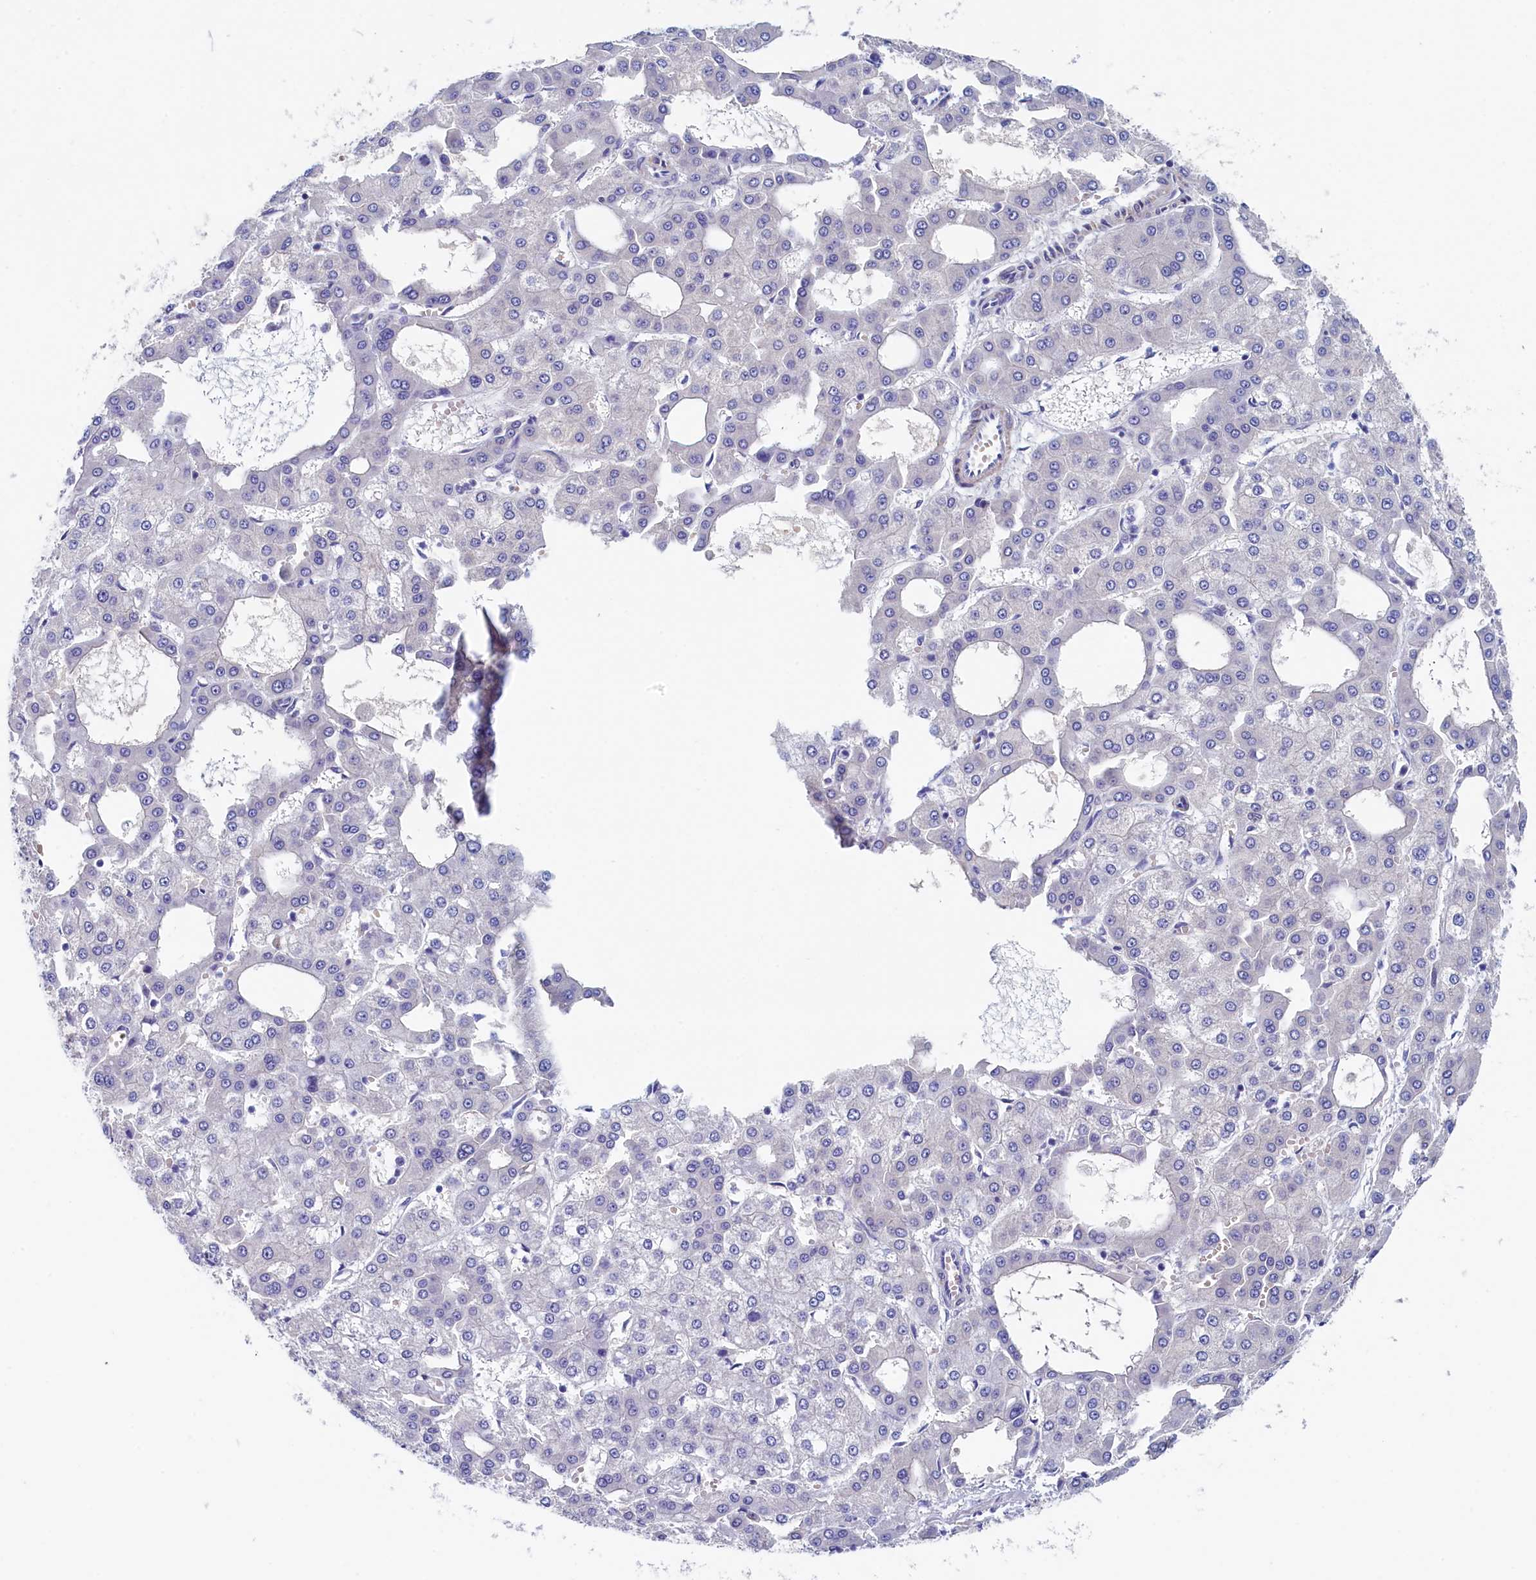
{"staining": {"intensity": "negative", "quantity": "none", "location": "none"}, "tissue": "liver cancer", "cell_type": "Tumor cells", "image_type": "cancer", "snomed": [{"axis": "morphology", "description": "Carcinoma, Hepatocellular, NOS"}, {"axis": "topography", "description": "Liver"}], "caption": "IHC of liver hepatocellular carcinoma exhibits no positivity in tumor cells.", "gene": "GUCA1C", "patient": {"sex": "male", "age": 47}}